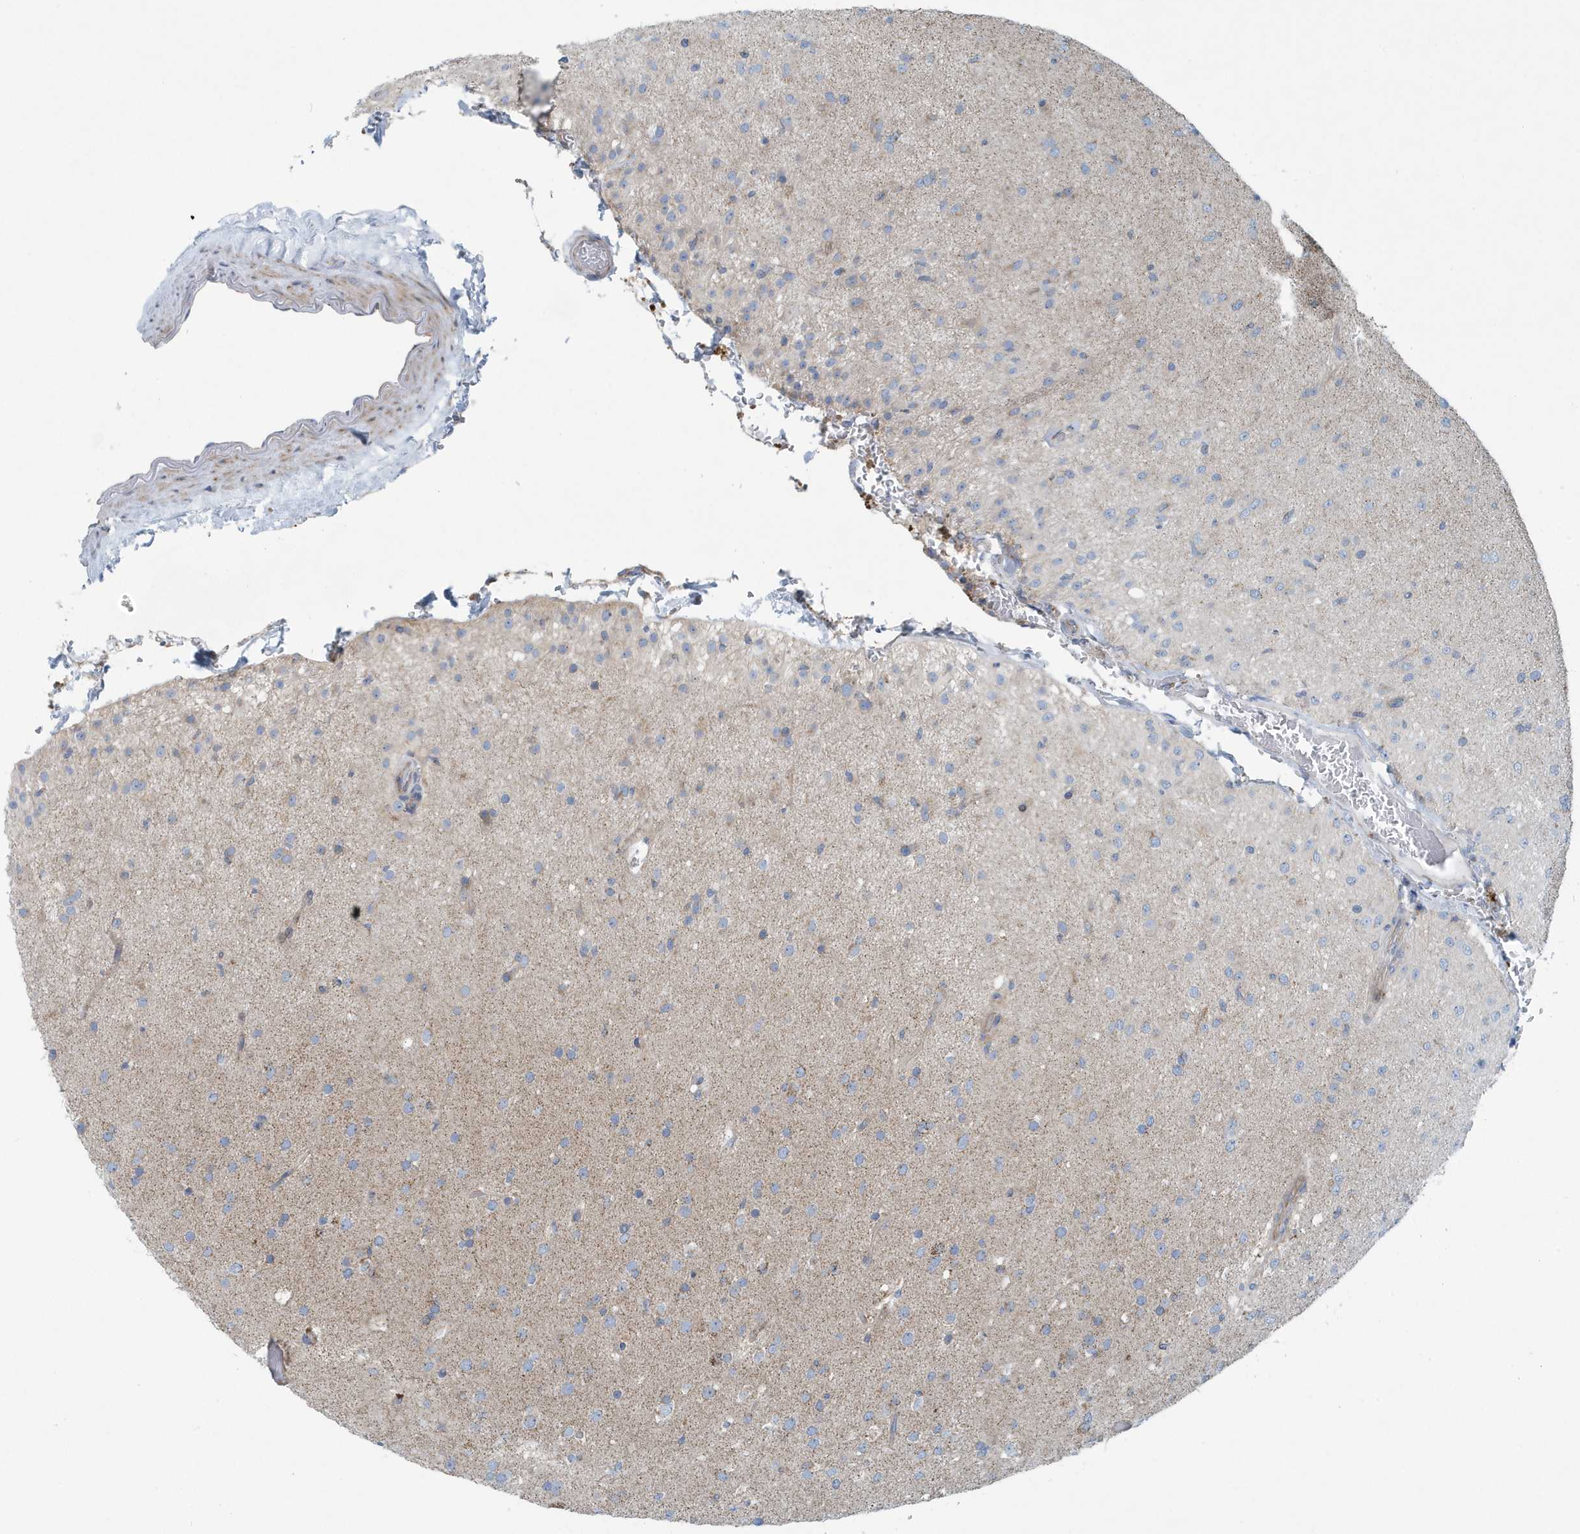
{"staining": {"intensity": "negative", "quantity": "none", "location": "none"}, "tissue": "glioma", "cell_type": "Tumor cells", "image_type": "cancer", "snomed": [{"axis": "morphology", "description": "Glioma, malignant, Low grade"}, {"axis": "topography", "description": "Brain"}], "caption": "High magnification brightfield microscopy of low-grade glioma (malignant) stained with DAB (3,3'-diaminobenzidine) (brown) and counterstained with hematoxylin (blue): tumor cells show no significant positivity.", "gene": "PPM1M", "patient": {"sex": "male", "age": 65}}